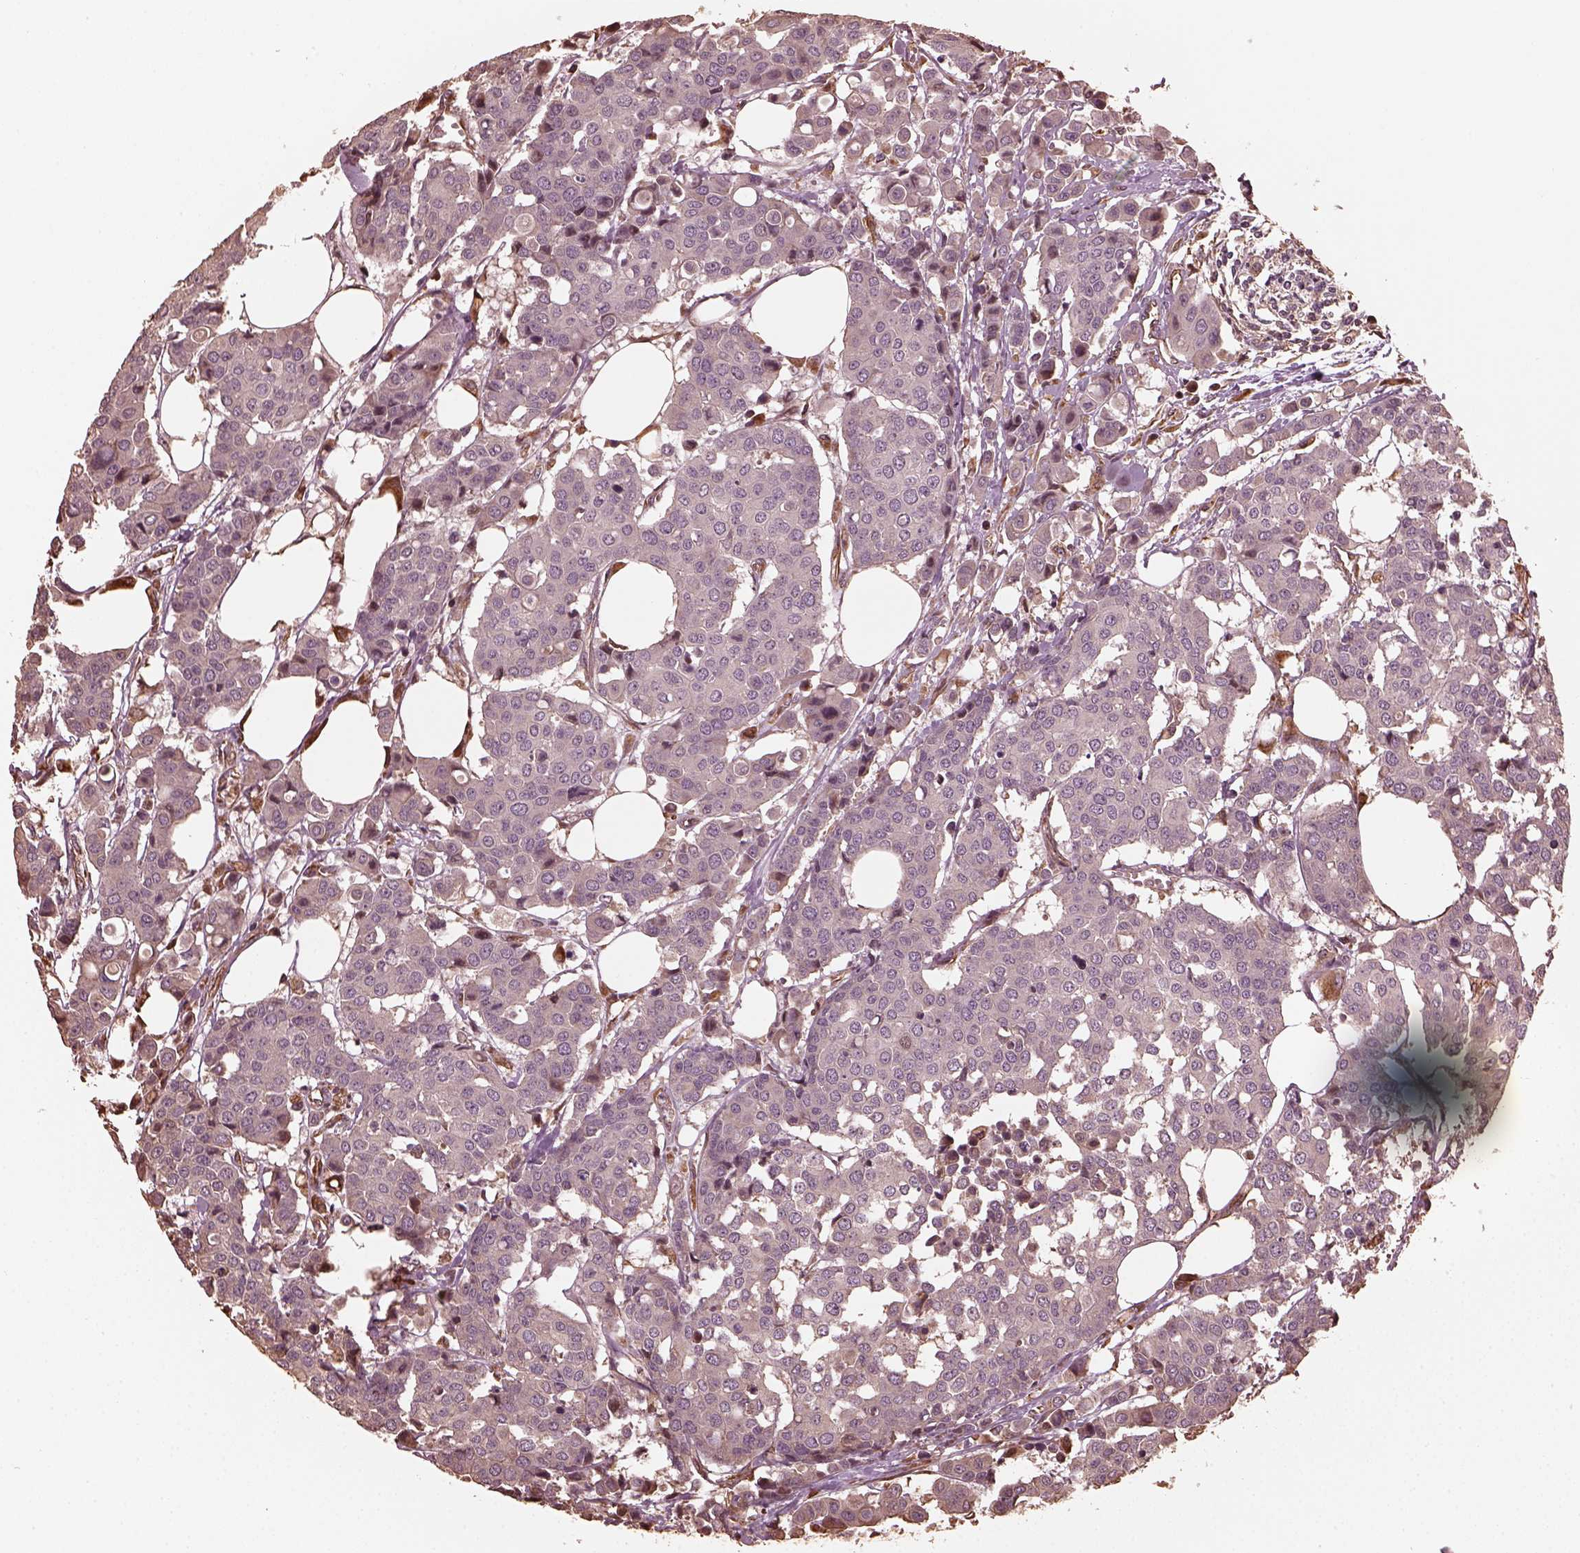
{"staining": {"intensity": "negative", "quantity": "none", "location": "none"}, "tissue": "carcinoid", "cell_type": "Tumor cells", "image_type": "cancer", "snomed": [{"axis": "morphology", "description": "Carcinoid, malignant, NOS"}, {"axis": "topography", "description": "Colon"}], "caption": "The photomicrograph demonstrates no significant expression in tumor cells of carcinoid.", "gene": "GTPBP1", "patient": {"sex": "male", "age": 81}}